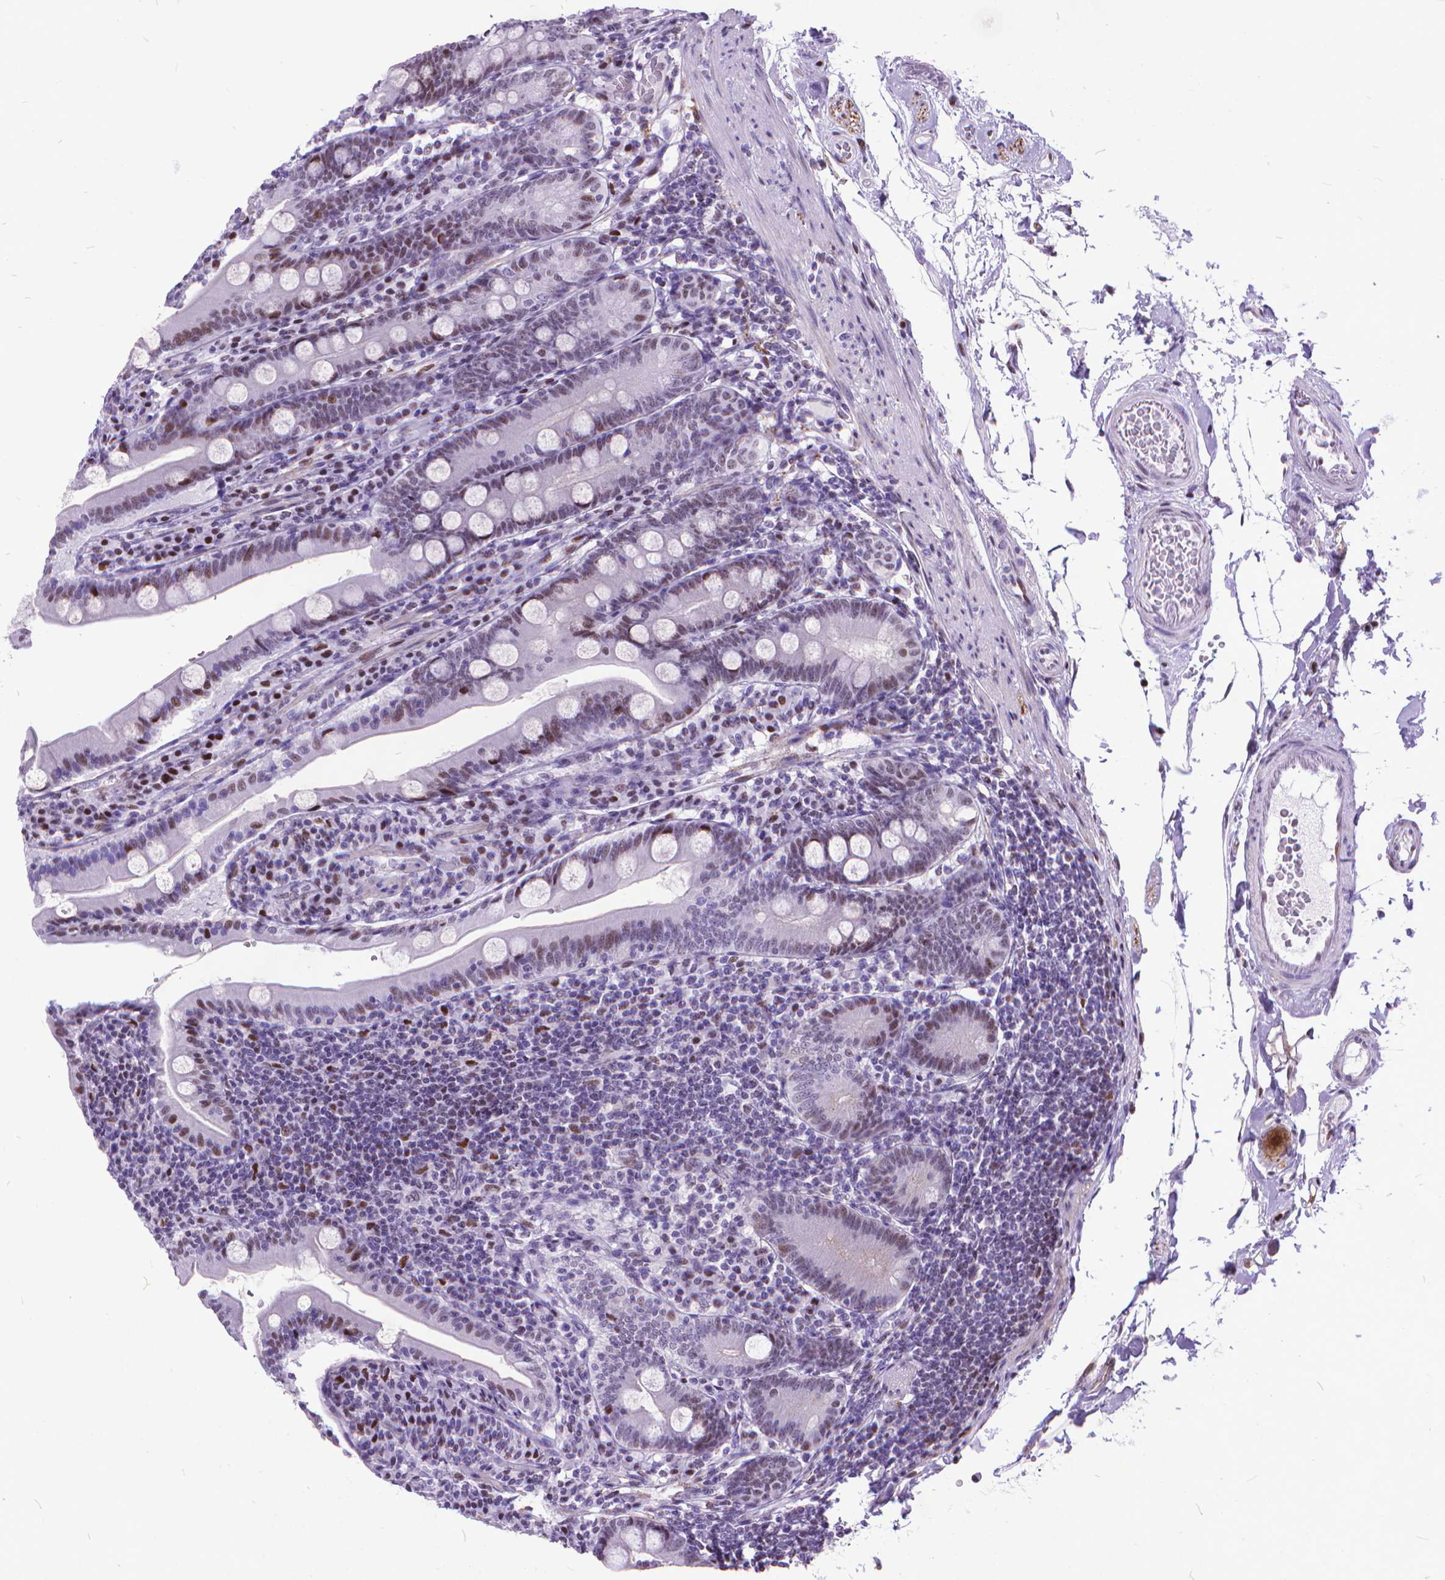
{"staining": {"intensity": "weak", "quantity": "25%-75%", "location": "nuclear"}, "tissue": "duodenum", "cell_type": "Glandular cells", "image_type": "normal", "snomed": [{"axis": "morphology", "description": "Normal tissue, NOS"}, {"axis": "topography", "description": "Duodenum"}], "caption": "Immunohistochemistry of normal human duodenum exhibits low levels of weak nuclear staining in approximately 25%-75% of glandular cells.", "gene": "POLE4", "patient": {"sex": "female", "age": 67}}